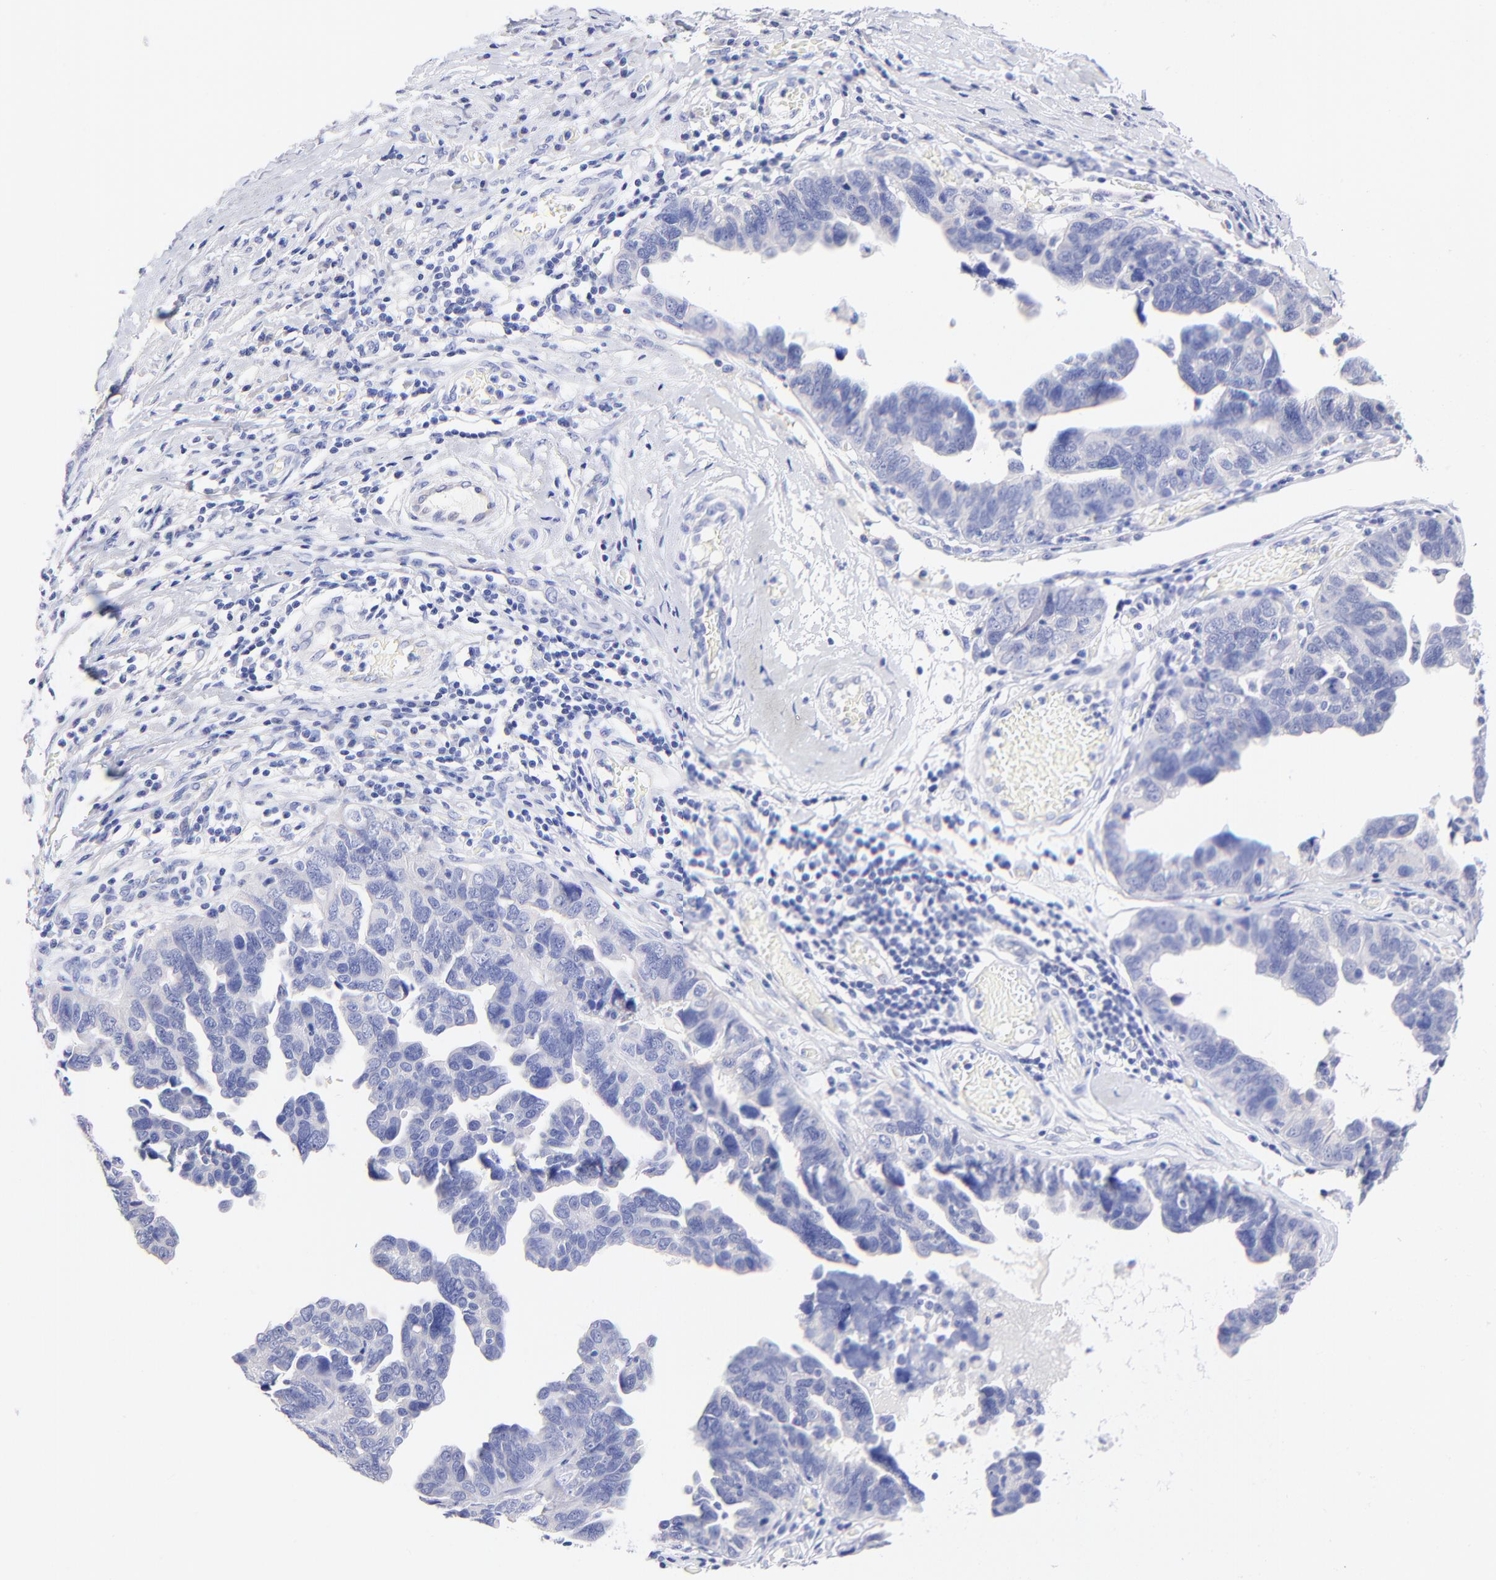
{"staining": {"intensity": "negative", "quantity": "none", "location": "none"}, "tissue": "ovarian cancer", "cell_type": "Tumor cells", "image_type": "cancer", "snomed": [{"axis": "morphology", "description": "Cystadenocarcinoma, serous, NOS"}, {"axis": "topography", "description": "Ovary"}], "caption": "Immunohistochemical staining of ovarian cancer (serous cystadenocarcinoma) exhibits no significant expression in tumor cells.", "gene": "RAB3A", "patient": {"sex": "female", "age": 64}}